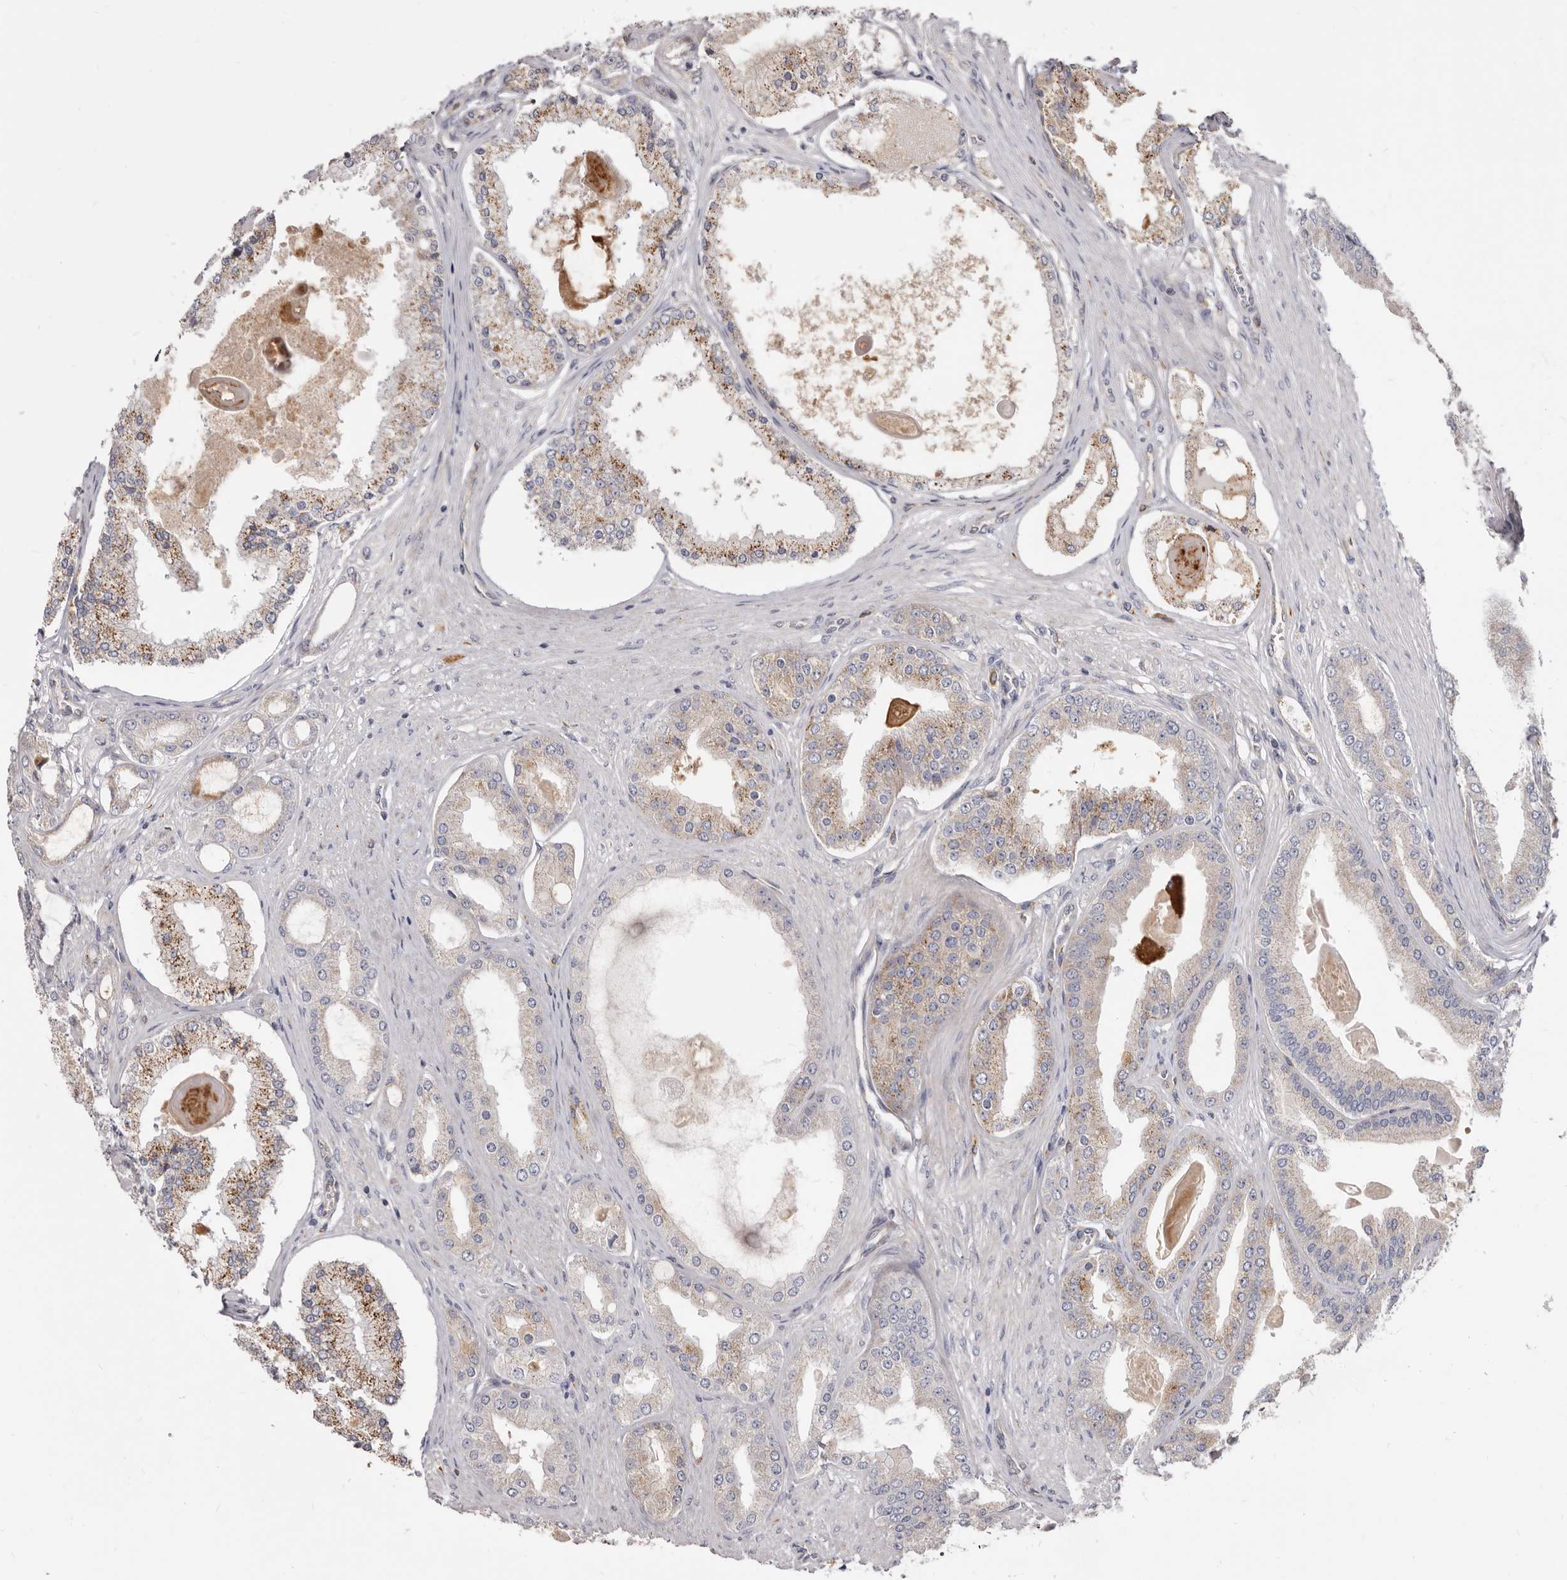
{"staining": {"intensity": "weak", "quantity": "25%-75%", "location": "cytoplasmic/membranous"}, "tissue": "prostate cancer", "cell_type": "Tumor cells", "image_type": "cancer", "snomed": [{"axis": "morphology", "description": "Adenocarcinoma, High grade"}, {"axis": "topography", "description": "Prostate"}], "caption": "Weak cytoplasmic/membranous staining is identified in approximately 25%-75% of tumor cells in adenocarcinoma (high-grade) (prostate).", "gene": "FMO2", "patient": {"sex": "male", "age": 60}}